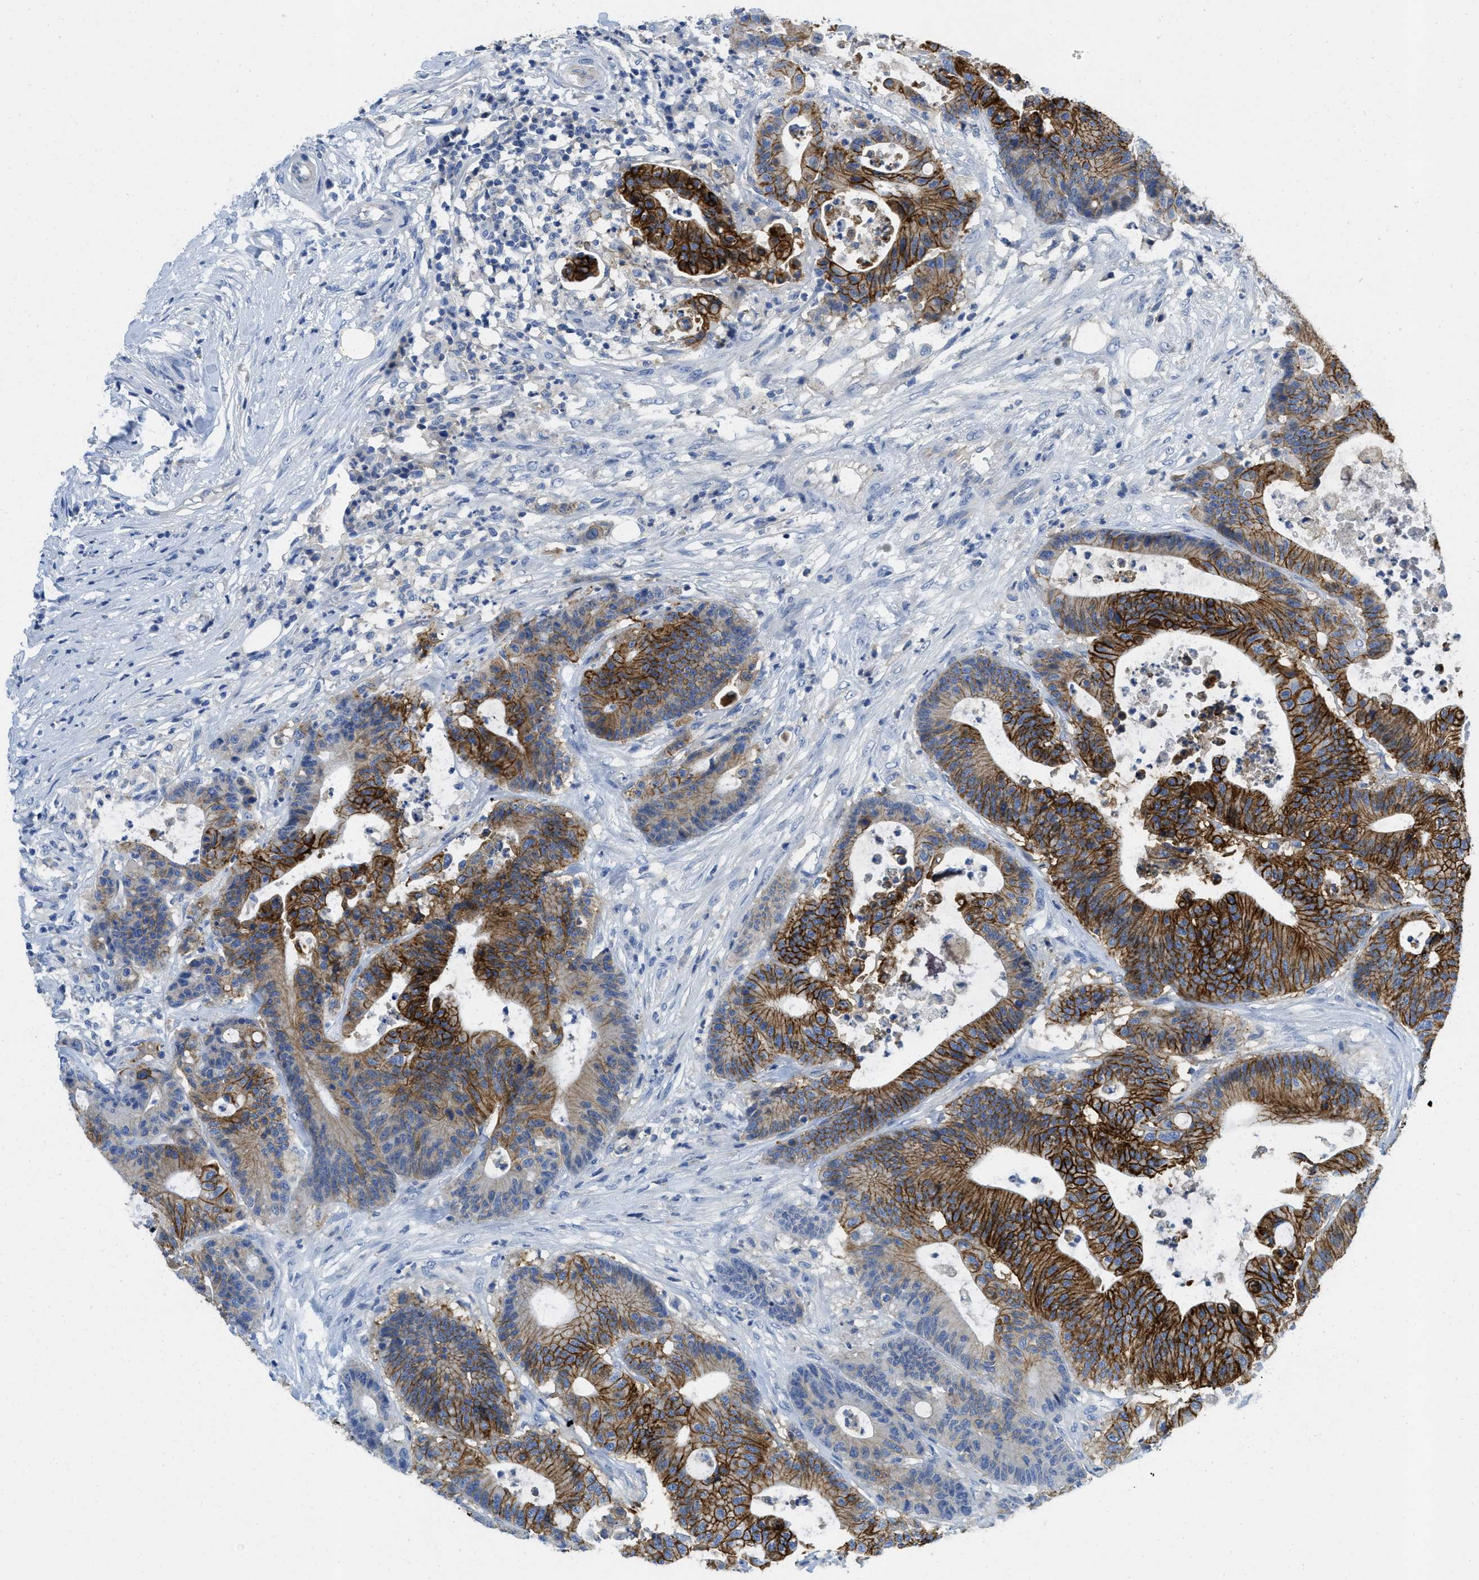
{"staining": {"intensity": "strong", "quantity": ">75%", "location": "cytoplasmic/membranous"}, "tissue": "colorectal cancer", "cell_type": "Tumor cells", "image_type": "cancer", "snomed": [{"axis": "morphology", "description": "Adenocarcinoma, NOS"}, {"axis": "topography", "description": "Colon"}], "caption": "Immunohistochemistry (IHC) image of human adenocarcinoma (colorectal) stained for a protein (brown), which displays high levels of strong cytoplasmic/membranous staining in about >75% of tumor cells.", "gene": "CNNM4", "patient": {"sex": "female", "age": 84}}